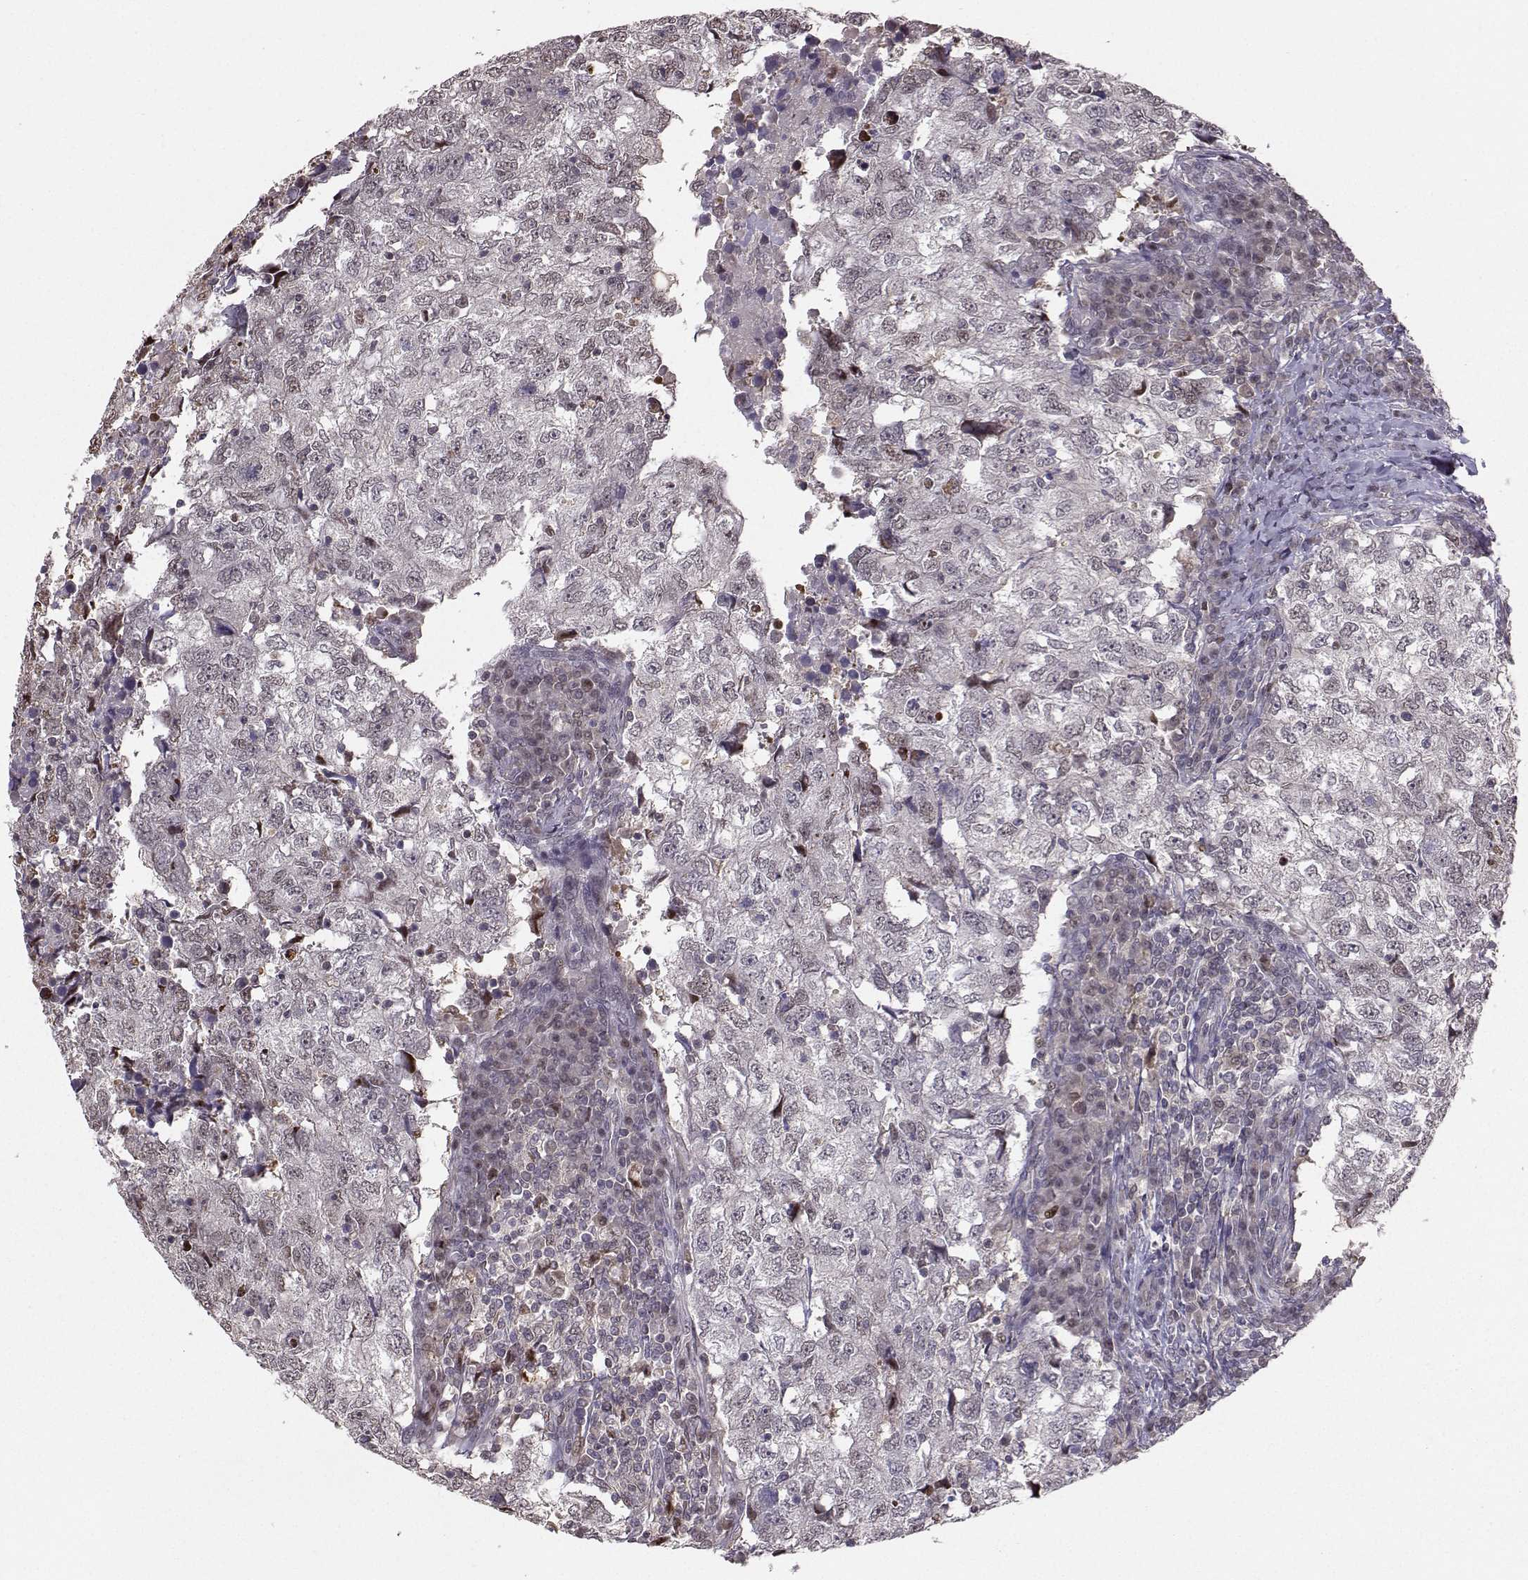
{"staining": {"intensity": "weak", "quantity": "<25%", "location": "nuclear"}, "tissue": "breast cancer", "cell_type": "Tumor cells", "image_type": "cancer", "snomed": [{"axis": "morphology", "description": "Duct carcinoma"}, {"axis": "topography", "description": "Breast"}], "caption": "This is an immunohistochemistry (IHC) photomicrograph of invasive ductal carcinoma (breast). There is no expression in tumor cells.", "gene": "PKP2", "patient": {"sex": "female", "age": 30}}